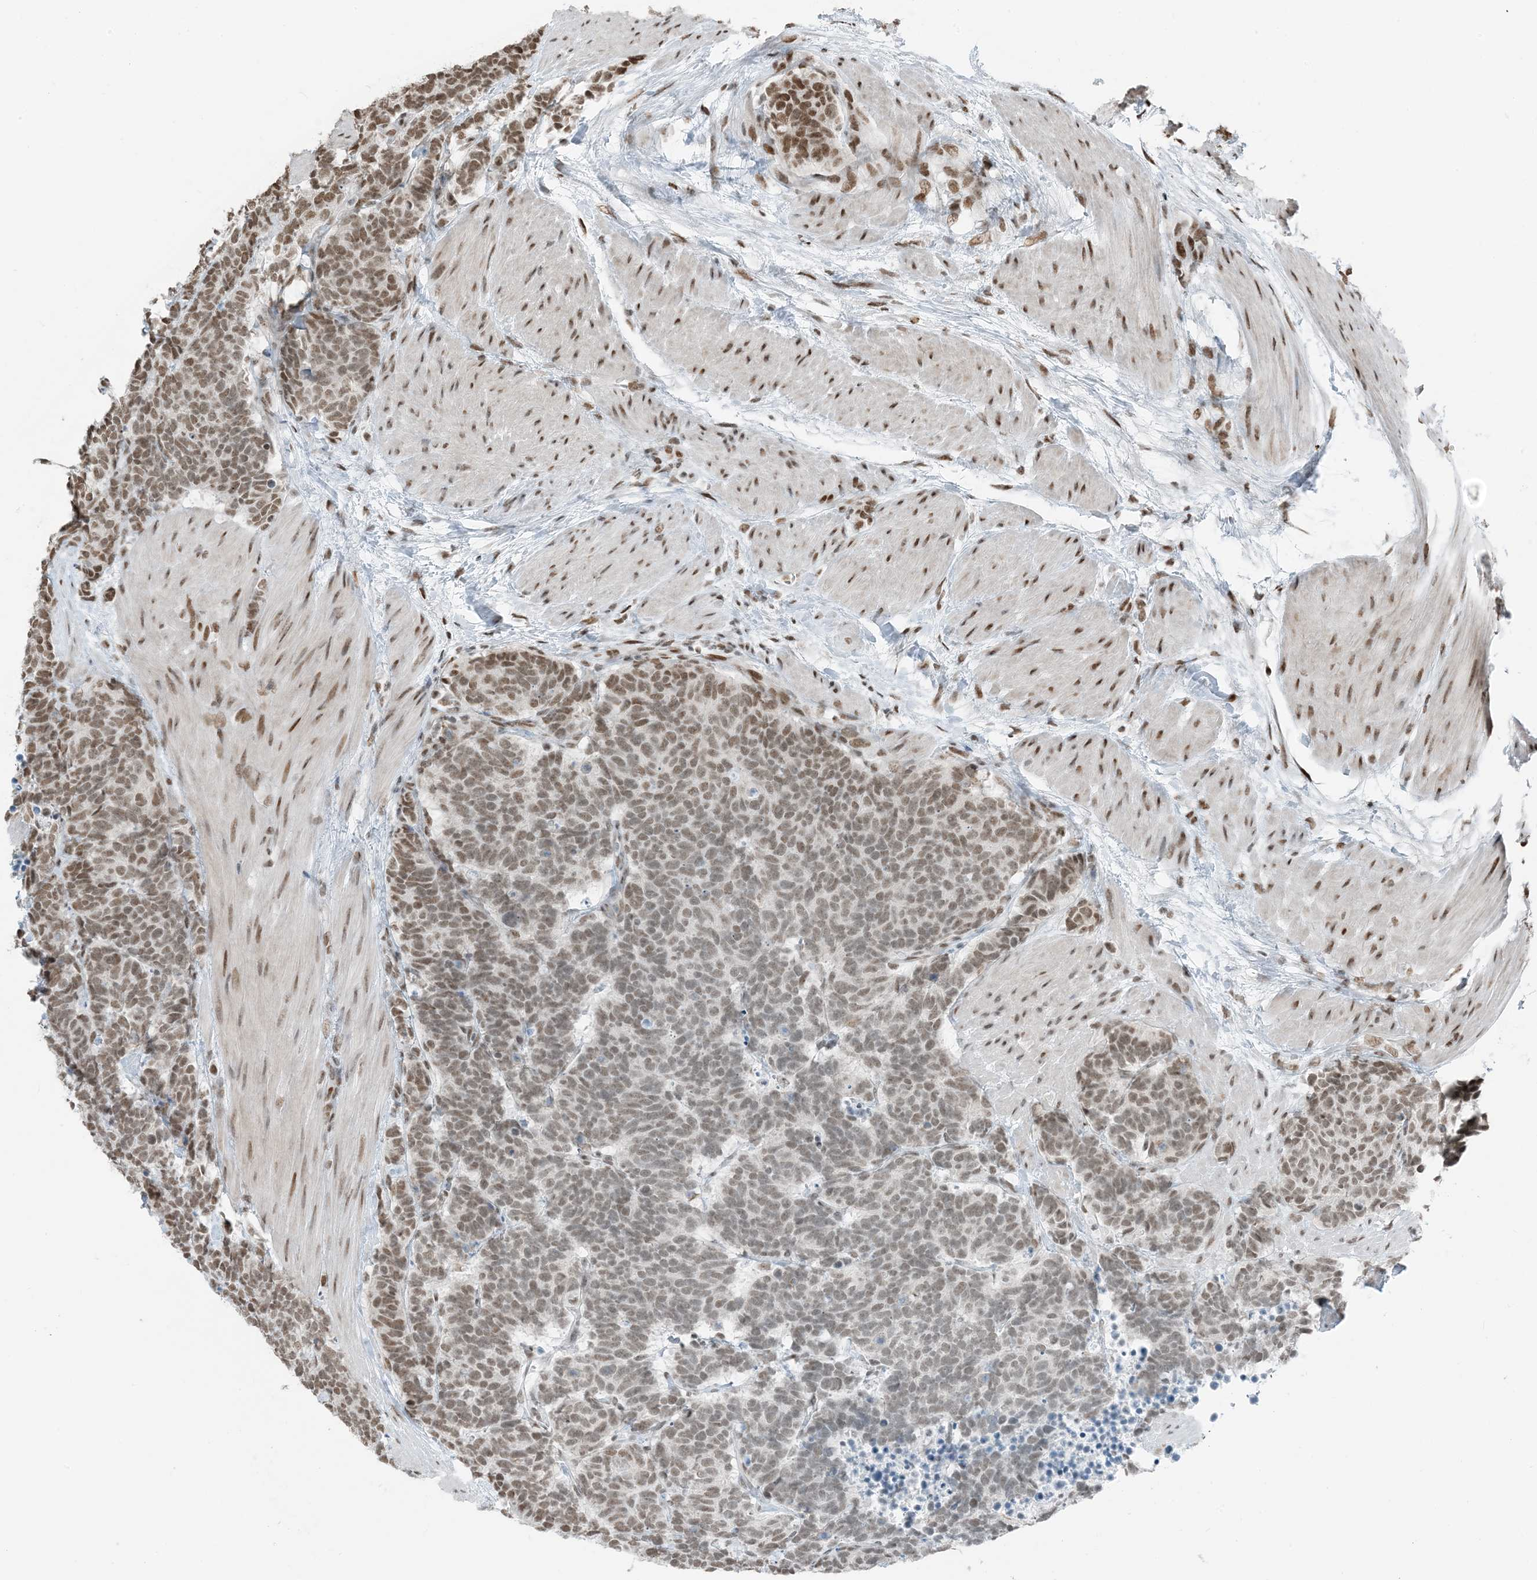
{"staining": {"intensity": "moderate", "quantity": "25%-75%", "location": "nuclear"}, "tissue": "carcinoid", "cell_type": "Tumor cells", "image_type": "cancer", "snomed": [{"axis": "morphology", "description": "Carcinoma, NOS"}, {"axis": "morphology", "description": "Carcinoid, malignant, NOS"}, {"axis": "topography", "description": "Urinary bladder"}], "caption": "The photomicrograph reveals a brown stain indicating the presence of a protein in the nuclear of tumor cells in carcinoid (malignant).", "gene": "ZNF500", "patient": {"sex": "male", "age": 57}}